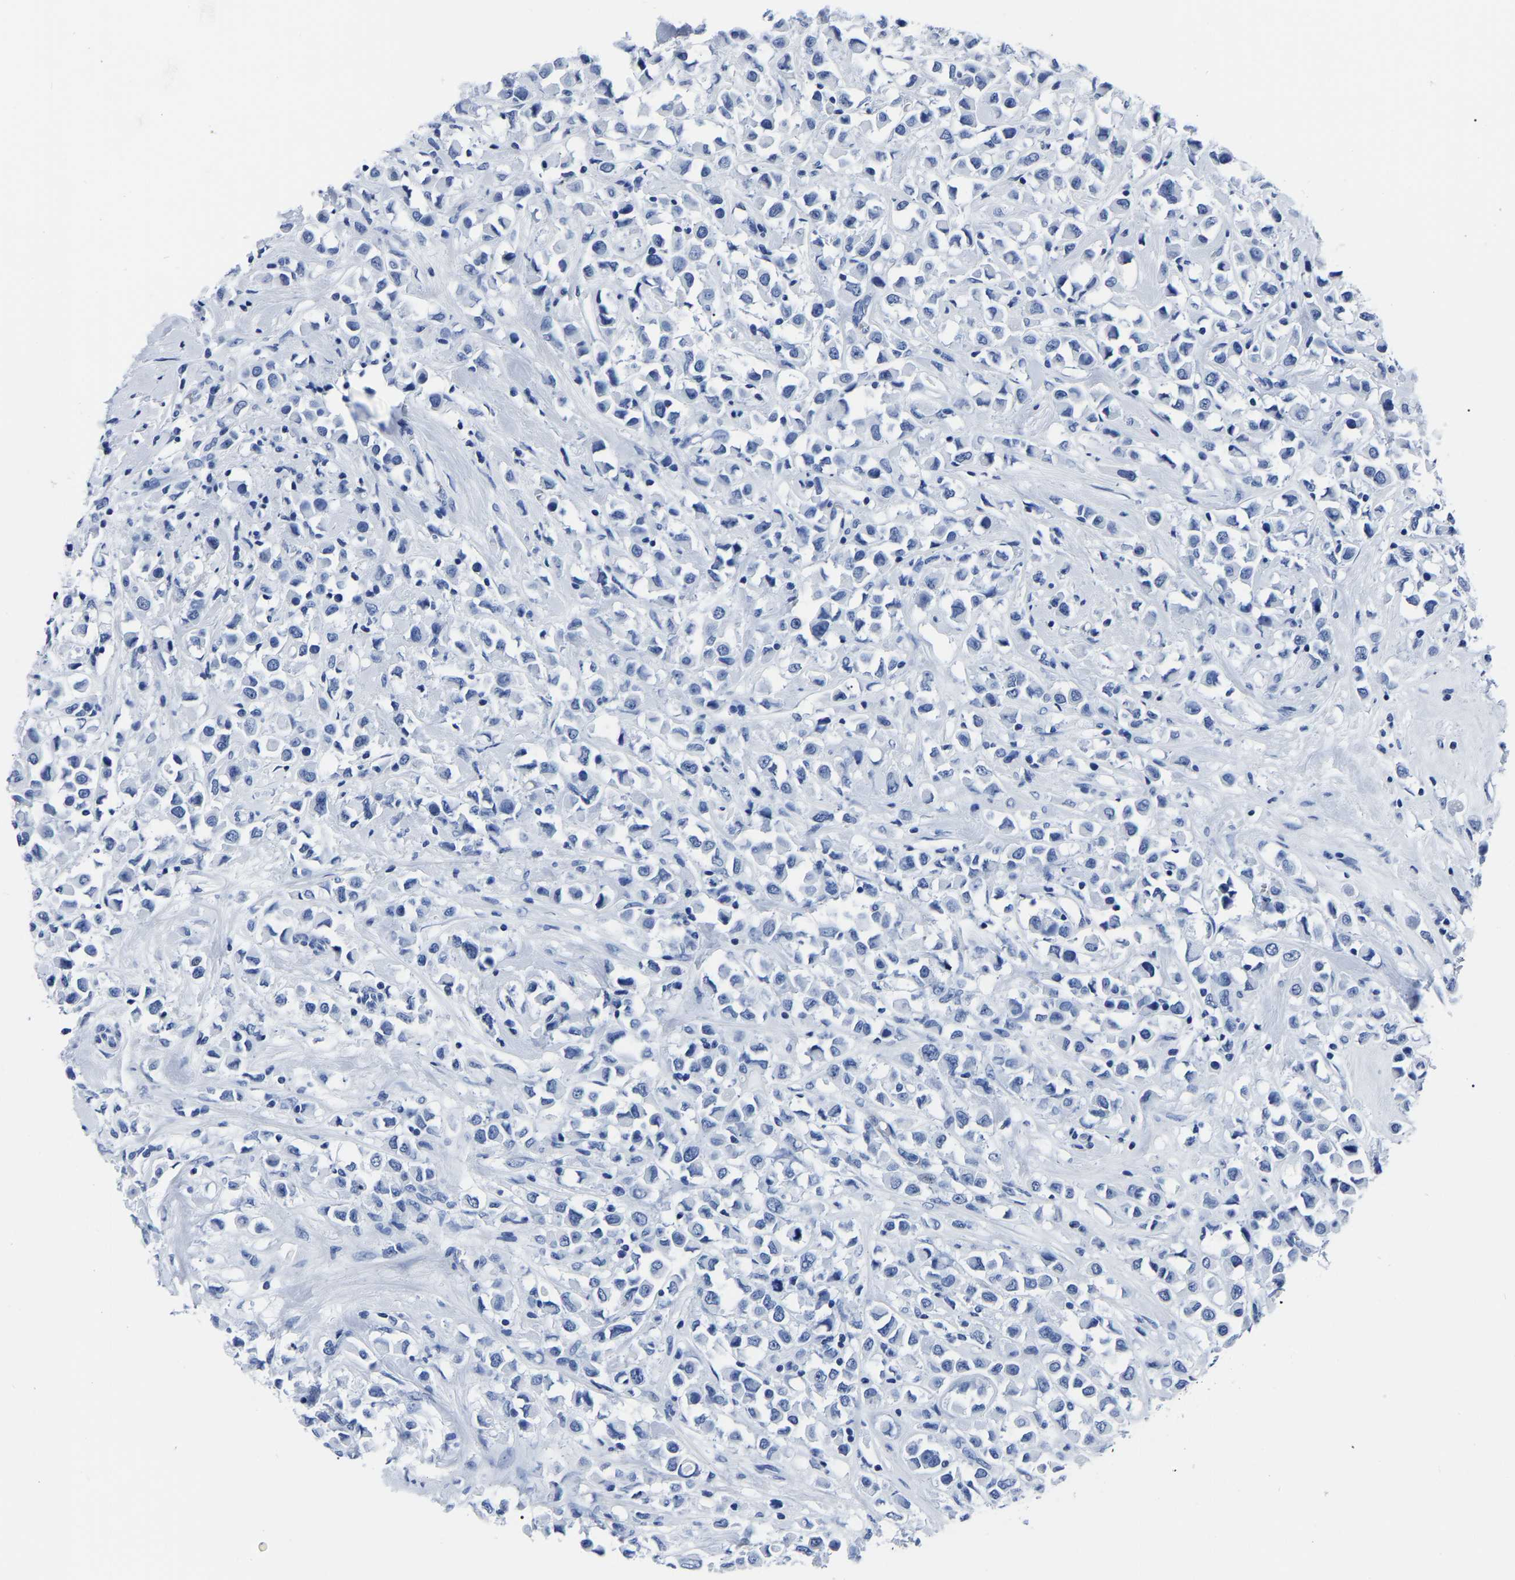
{"staining": {"intensity": "negative", "quantity": "none", "location": "none"}, "tissue": "breast cancer", "cell_type": "Tumor cells", "image_type": "cancer", "snomed": [{"axis": "morphology", "description": "Duct carcinoma"}, {"axis": "topography", "description": "Breast"}], "caption": "Protein analysis of intraductal carcinoma (breast) shows no significant positivity in tumor cells. The staining is performed using DAB brown chromogen with nuclei counter-stained in using hematoxylin.", "gene": "IMPG2", "patient": {"sex": "female", "age": 61}}